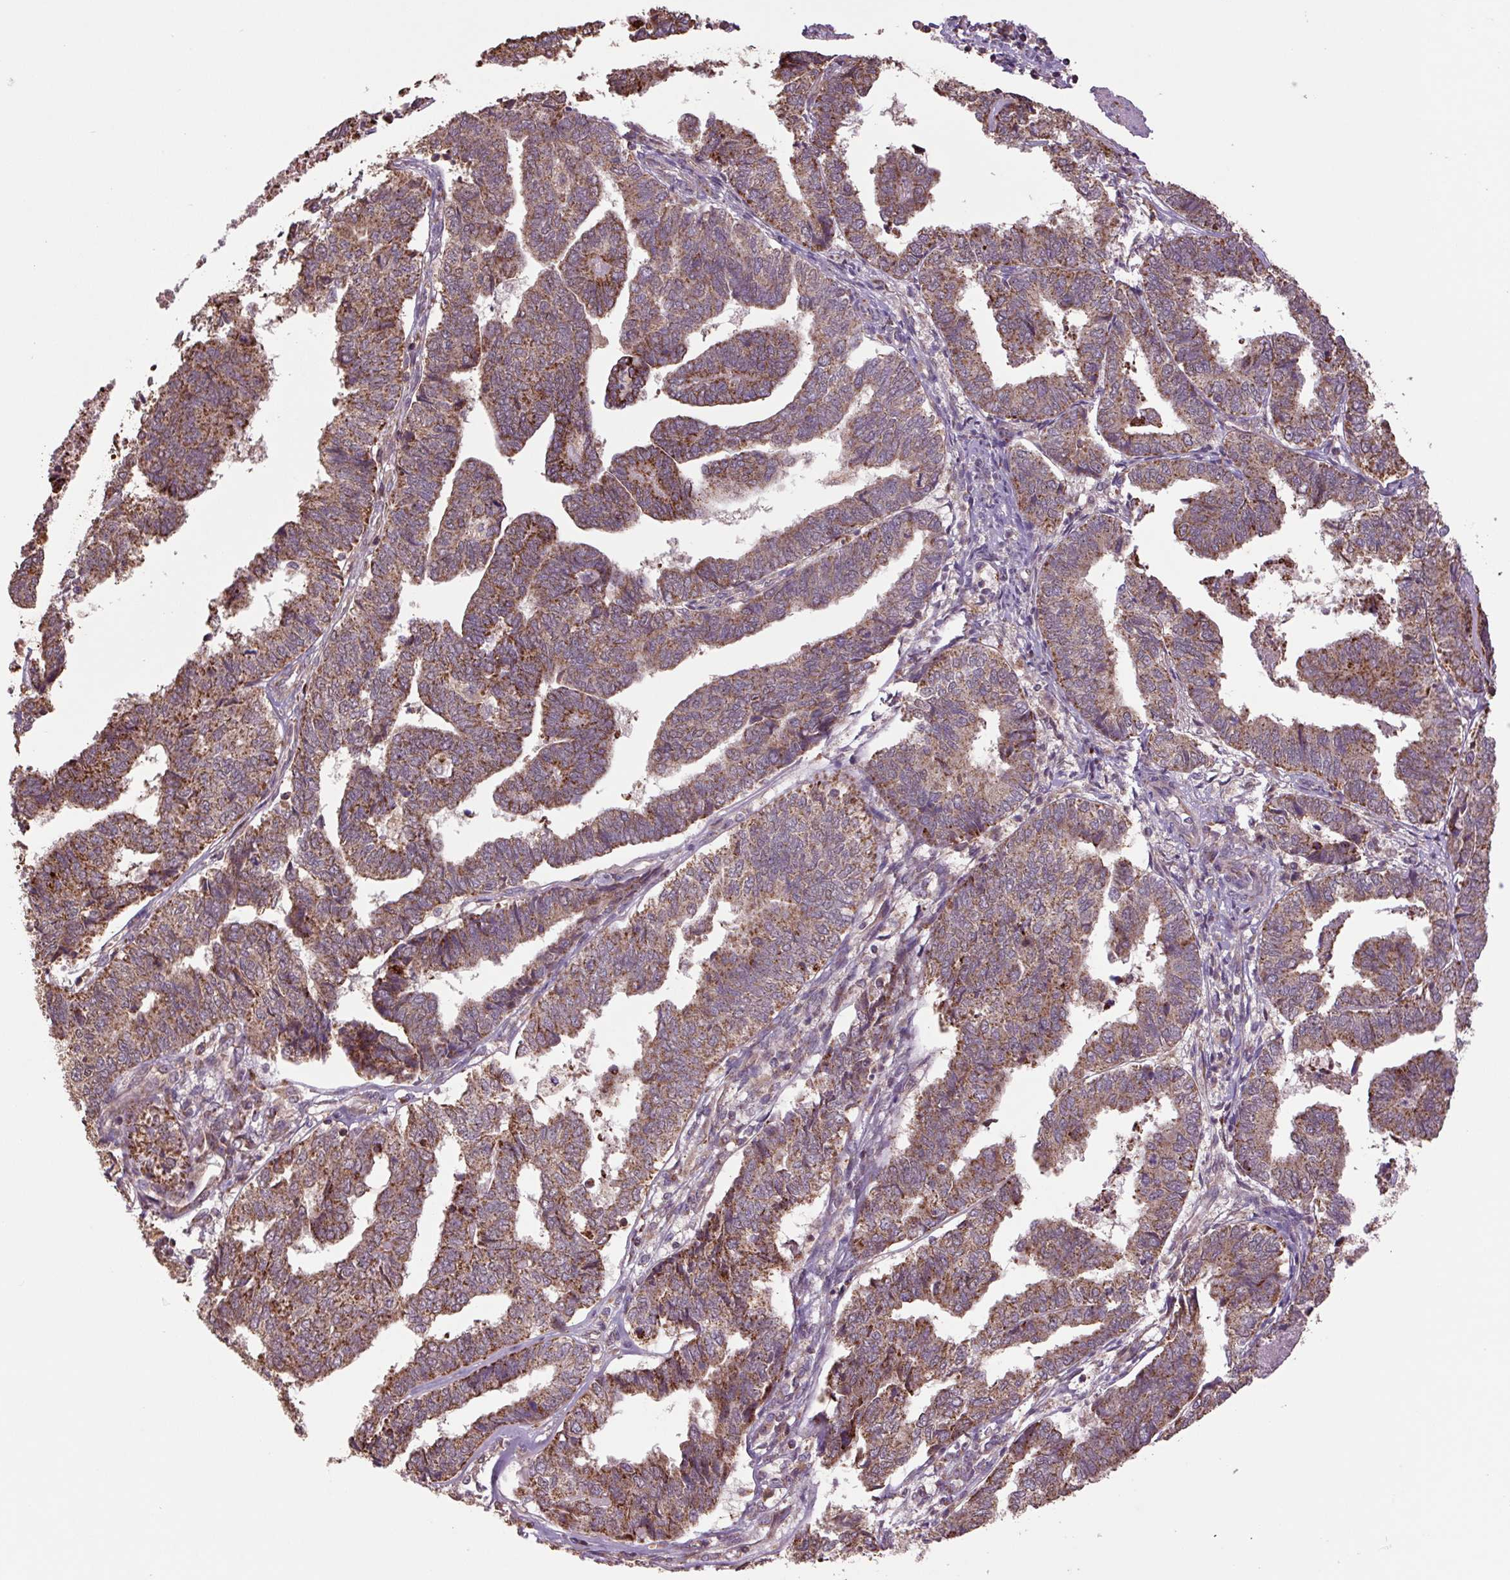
{"staining": {"intensity": "moderate", "quantity": ">75%", "location": "cytoplasmic/membranous"}, "tissue": "endometrial cancer", "cell_type": "Tumor cells", "image_type": "cancer", "snomed": [{"axis": "morphology", "description": "Adenocarcinoma, NOS"}, {"axis": "topography", "description": "Endometrium"}], "caption": "Immunohistochemical staining of human endometrial cancer (adenocarcinoma) shows medium levels of moderate cytoplasmic/membranous positivity in approximately >75% of tumor cells. The protein of interest is shown in brown color, while the nuclei are stained blue.", "gene": "TMEM160", "patient": {"sex": "female", "age": 73}}